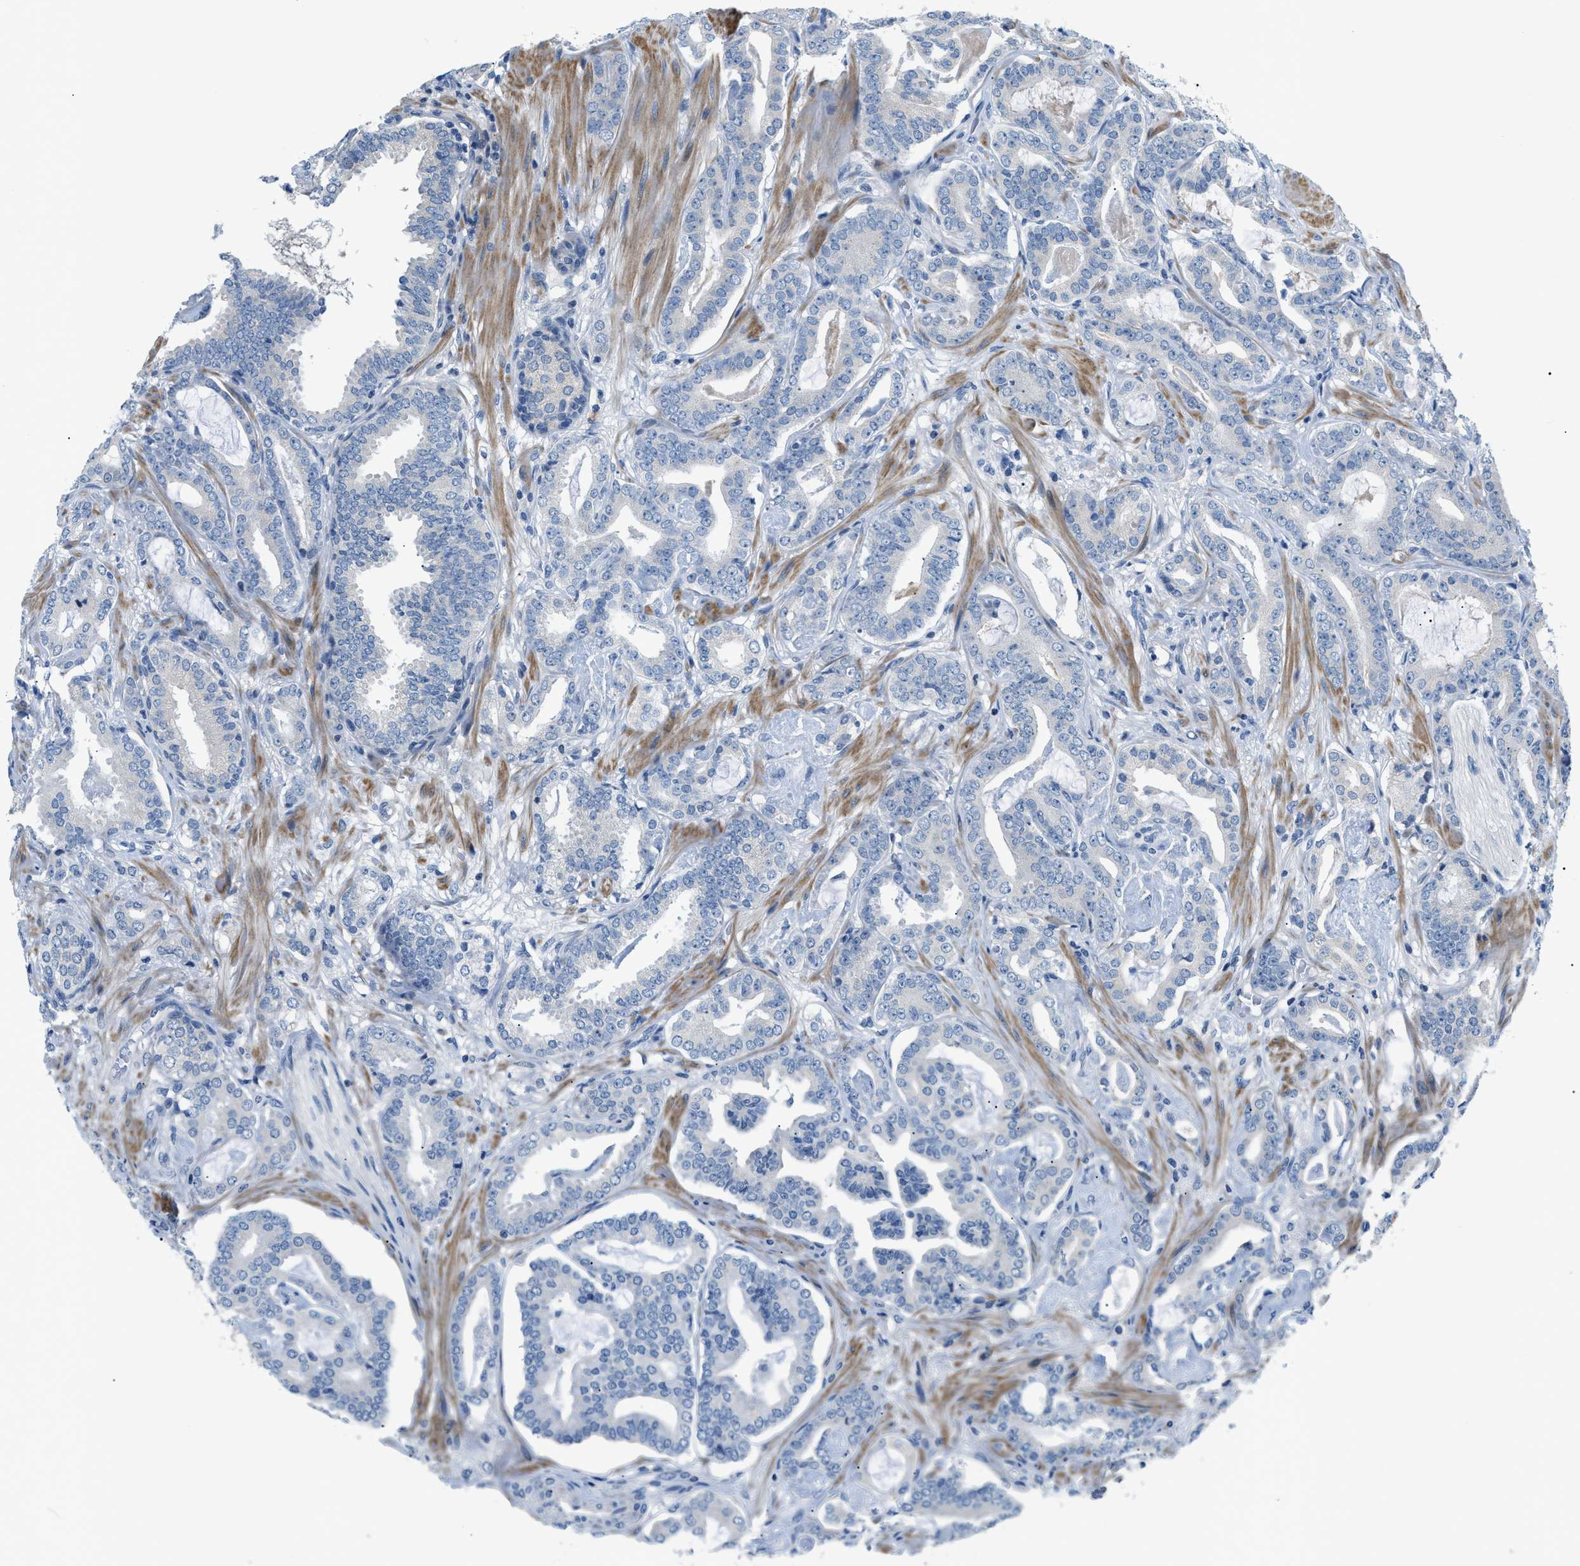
{"staining": {"intensity": "negative", "quantity": "none", "location": "none"}, "tissue": "prostate cancer", "cell_type": "Tumor cells", "image_type": "cancer", "snomed": [{"axis": "morphology", "description": "Adenocarcinoma, Low grade"}, {"axis": "topography", "description": "Prostate"}], "caption": "Protein analysis of prostate adenocarcinoma (low-grade) displays no significant positivity in tumor cells.", "gene": "FDCSP", "patient": {"sex": "male", "age": 53}}